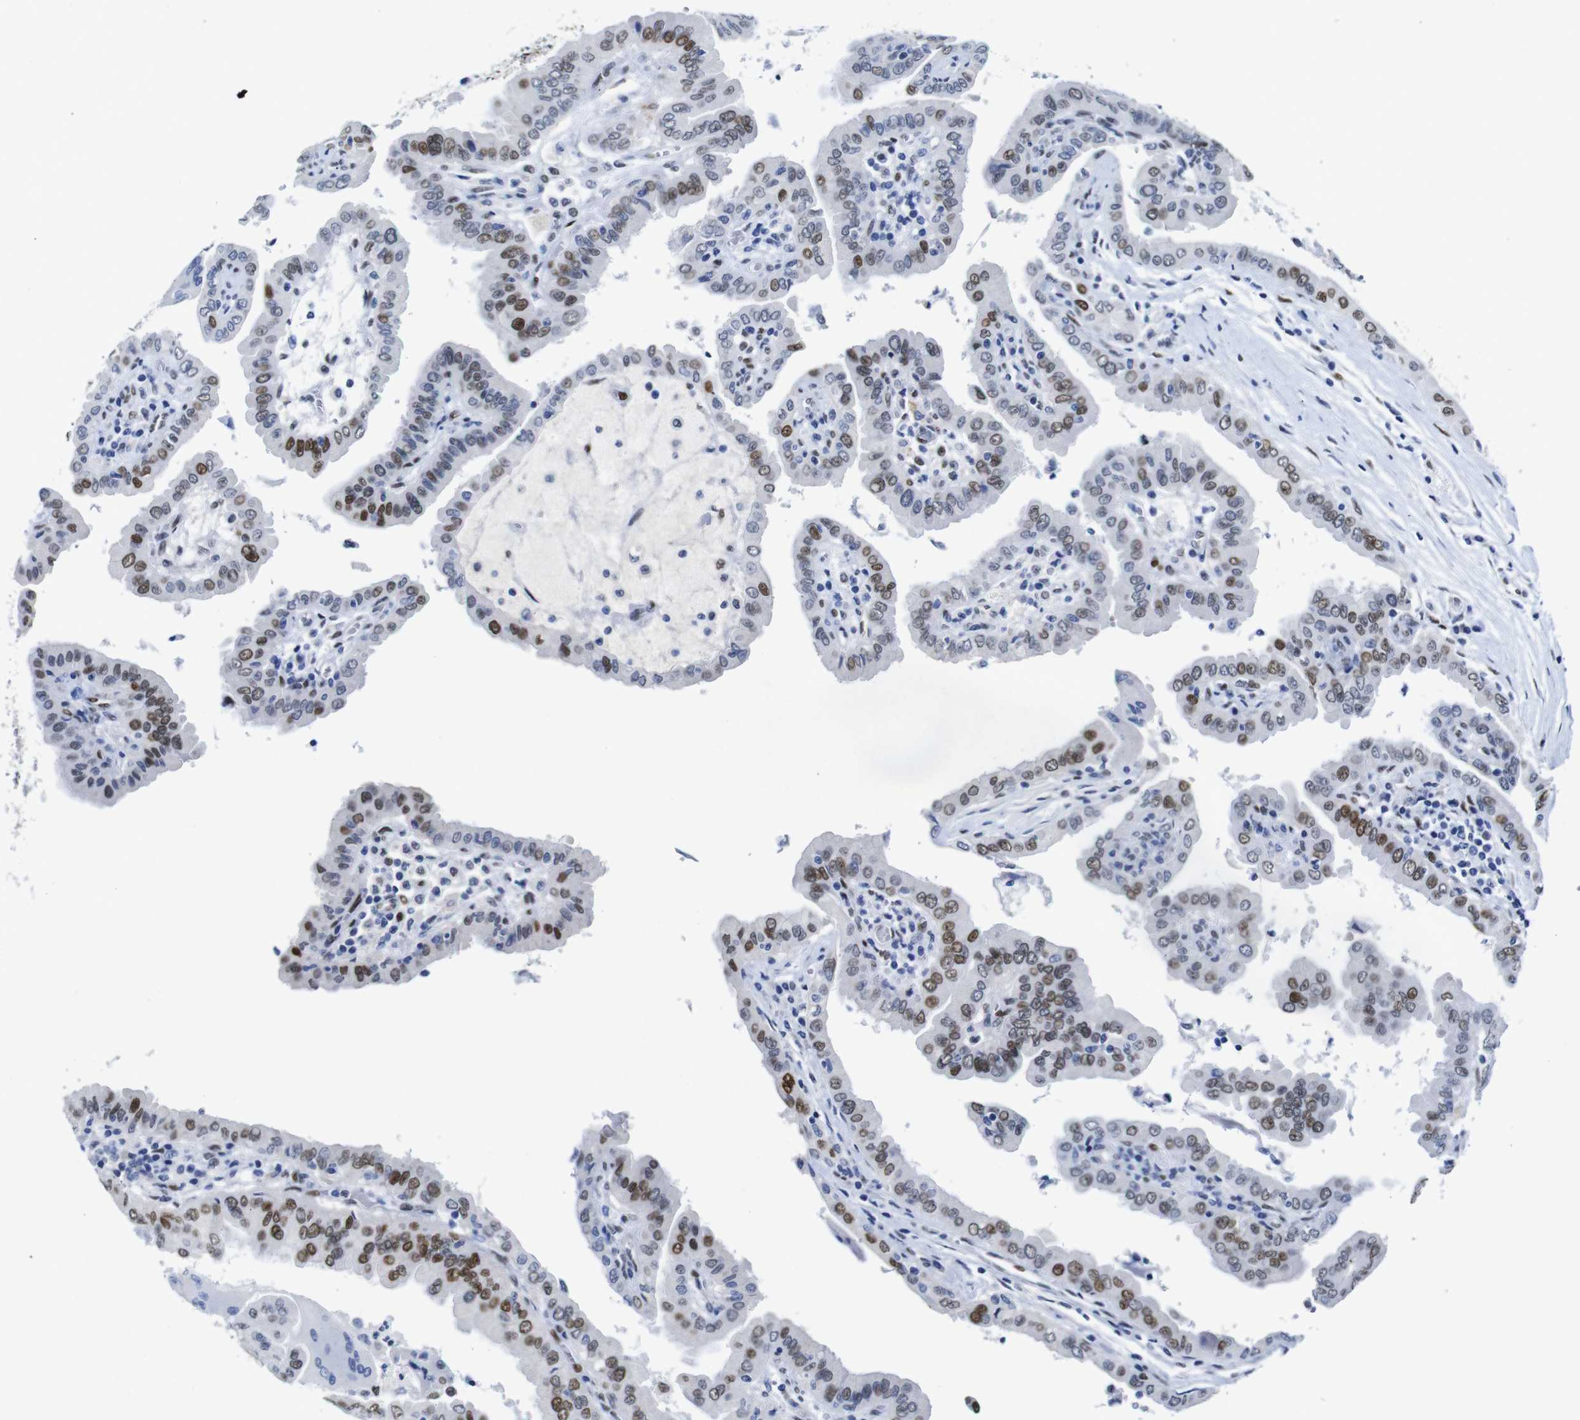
{"staining": {"intensity": "moderate", "quantity": "25%-75%", "location": "nuclear"}, "tissue": "thyroid cancer", "cell_type": "Tumor cells", "image_type": "cancer", "snomed": [{"axis": "morphology", "description": "Papillary adenocarcinoma, NOS"}, {"axis": "topography", "description": "Thyroid gland"}], "caption": "Brown immunohistochemical staining in human thyroid cancer (papillary adenocarcinoma) displays moderate nuclear positivity in approximately 25%-75% of tumor cells.", "gene": "FOSL2", "patient": {"sex": "male", "age": 33}}